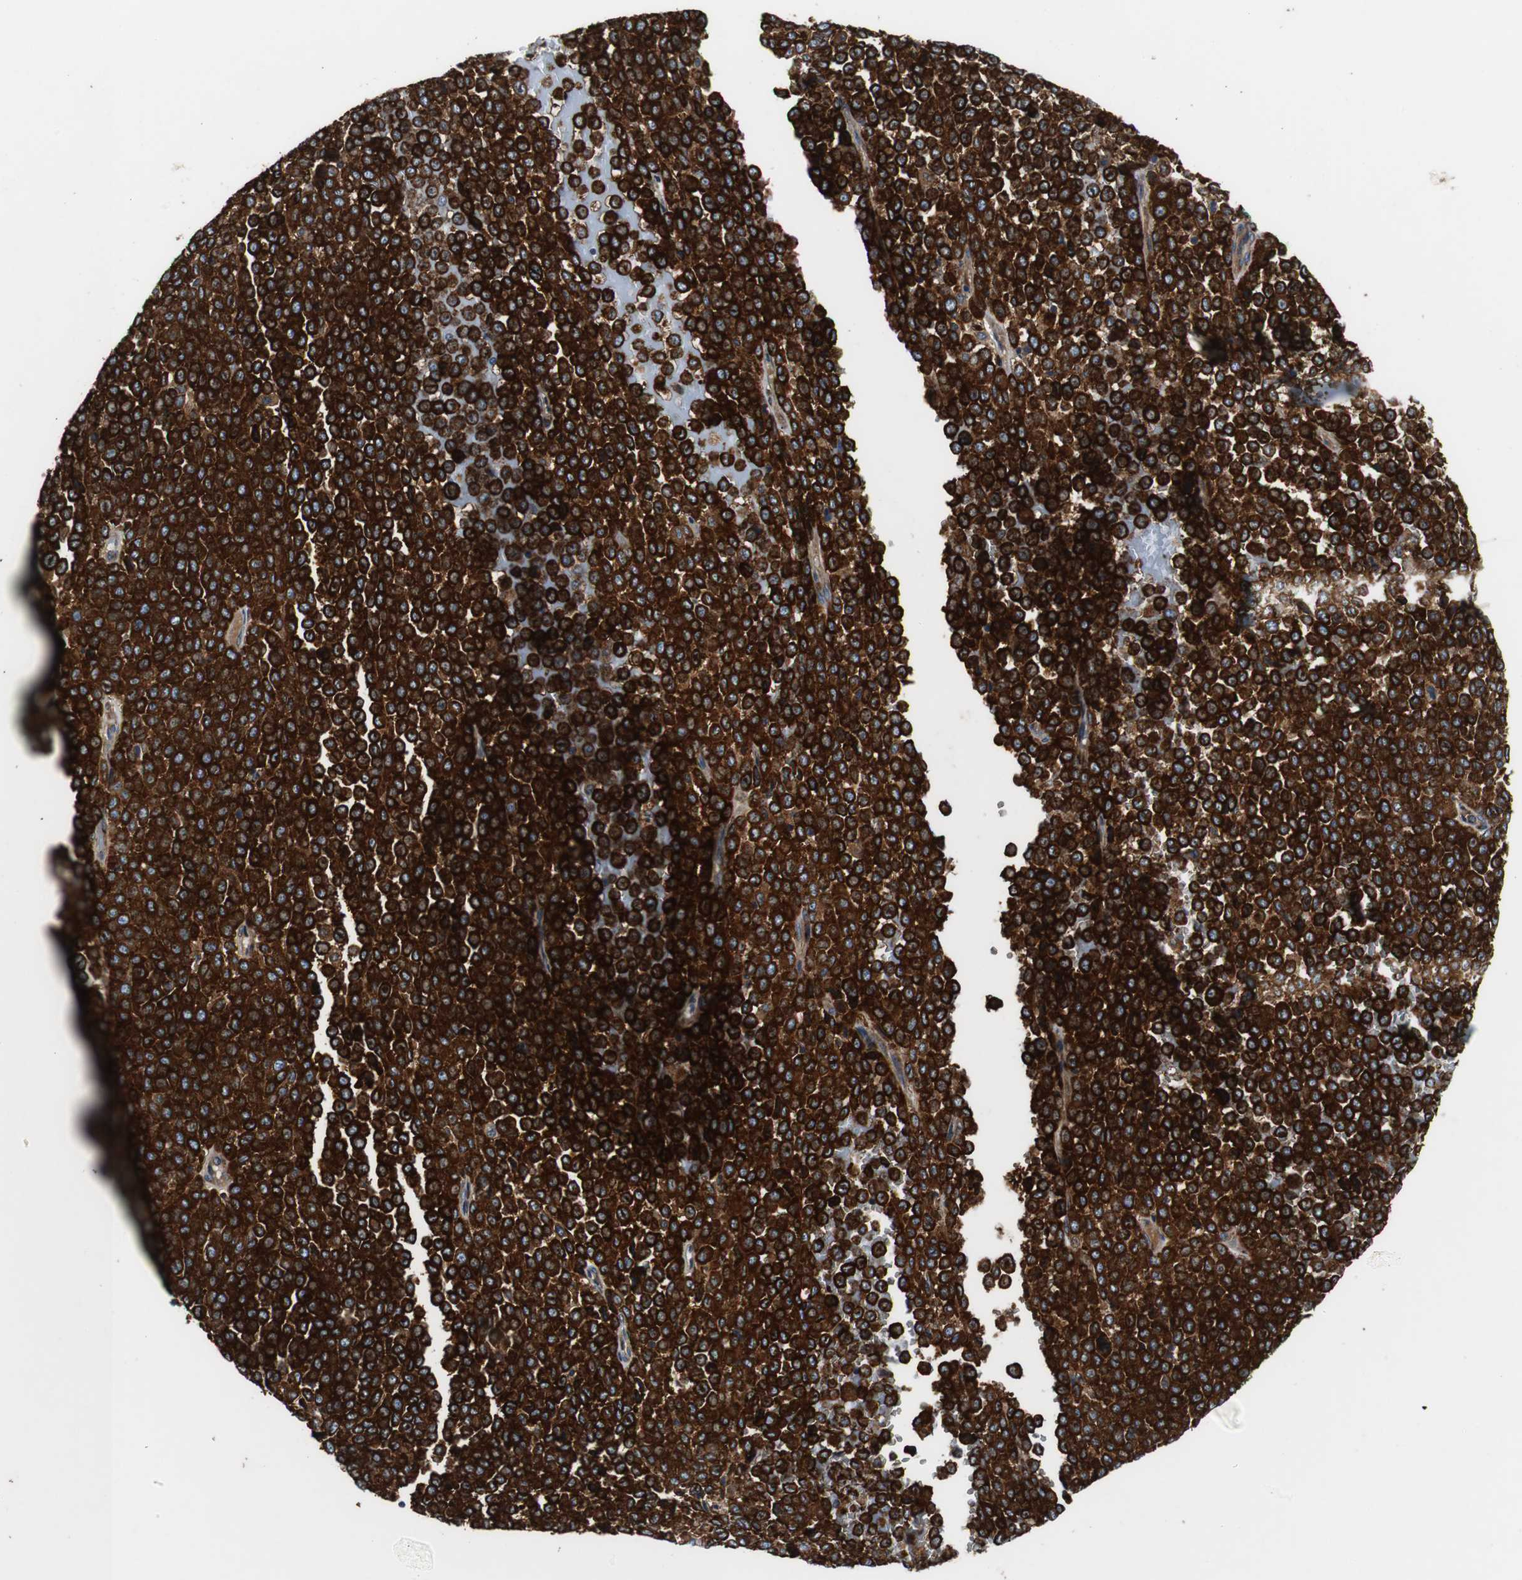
{"staining": {"intensity": "strong", "quantity": ">75%", "location": "cytoplasmic/membranous"}, "tissue": "melanoma", "cell_type": "Tumor cells", "image_type": "cancer", "snomed": [{"axis": "morphology", "description": "Malignant melanoma, Metastatic site"}, {"axis": "topography", "description": "Pancreas"}], "caption": "Immunohistochemical staining of human malignant melanoma (metastatic site) reveals high levels of strong cytoplasmic/membranous expression in approximately >75% of tumor cells.", "gene": "SORT1", "patient": {"sex": "female", "age": 30}}